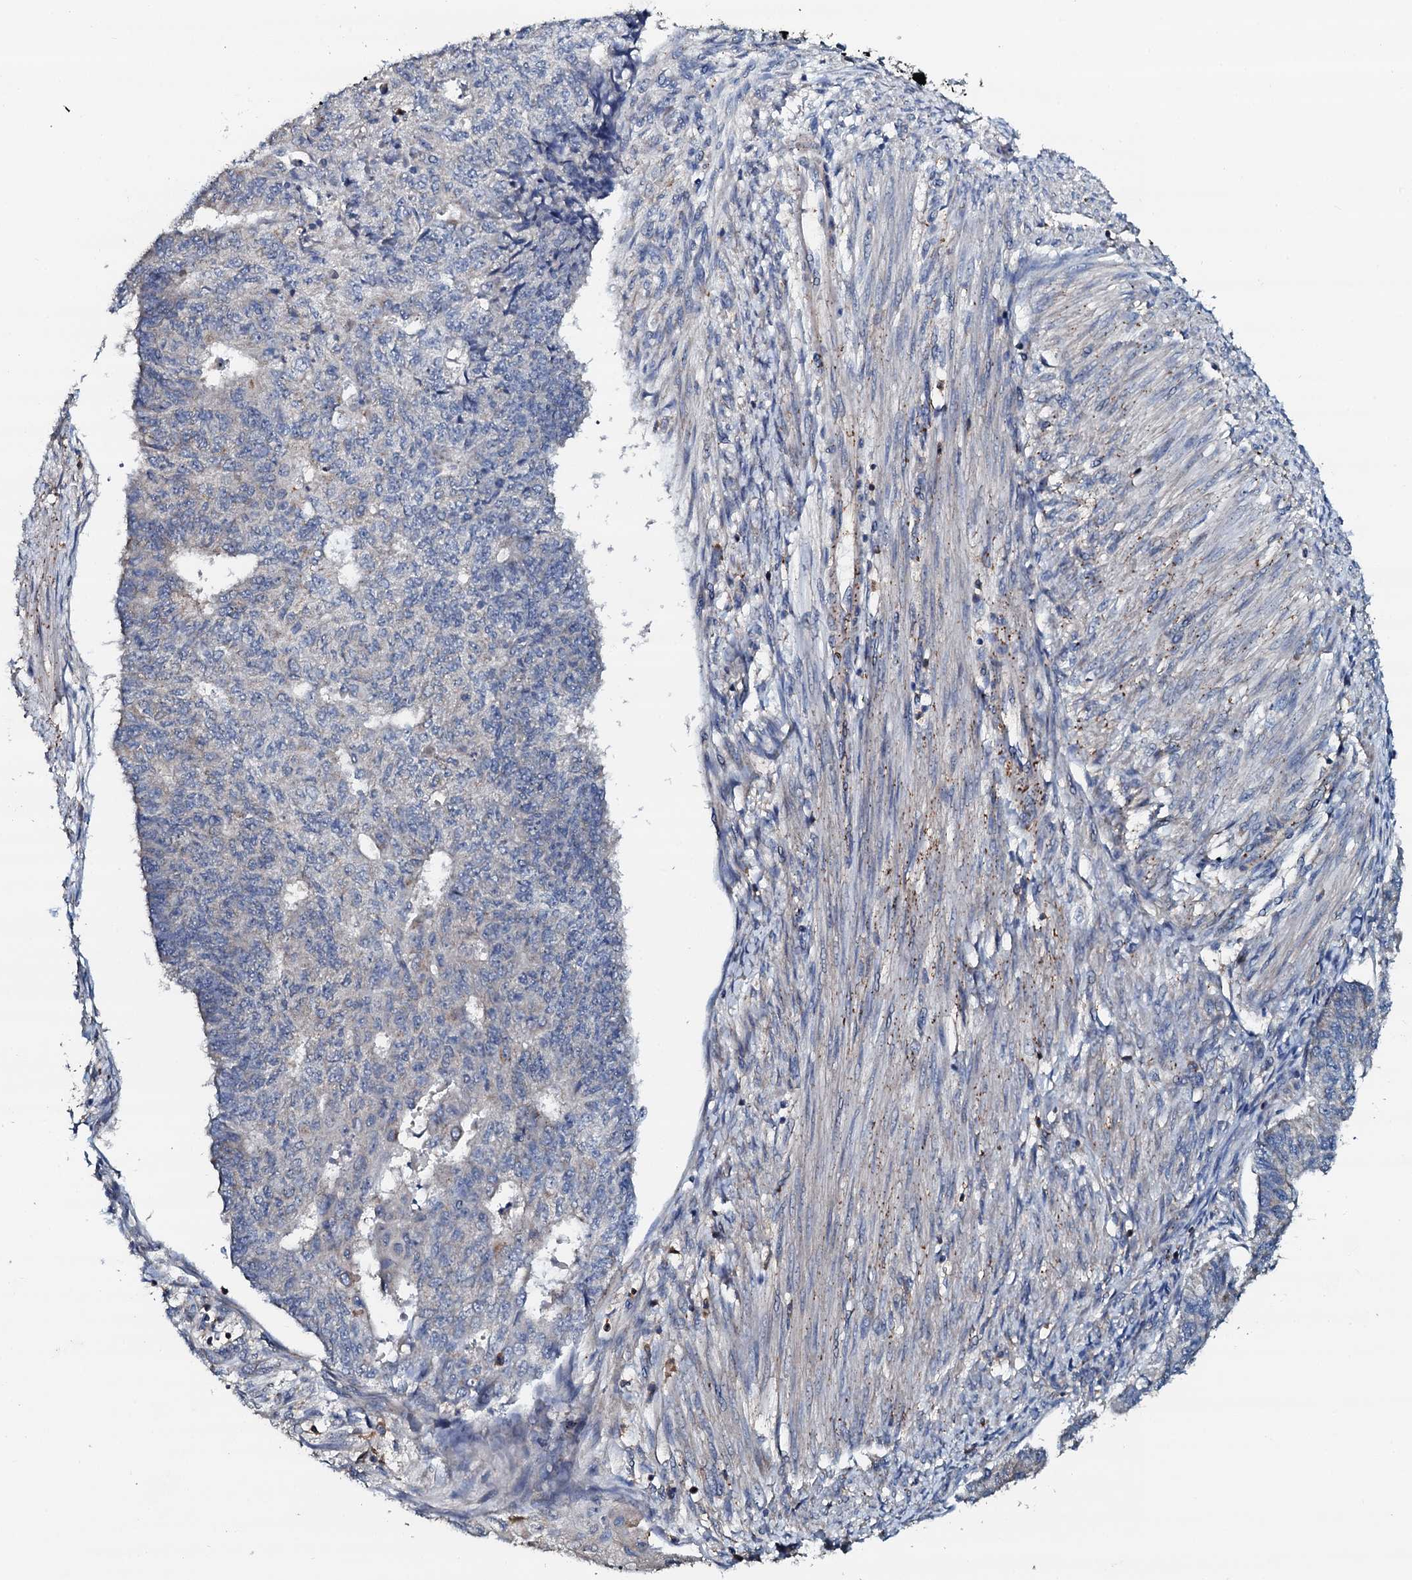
{"staining": {"intensity": "negative", "quantity": "none", "location": "none"}, "tissue": "endometrial cancer", "cell_type": "Tumor cells", "image_type": "cancer", "snomed": [{"axis": "morphology", "description": "Adenocarcinoma, NOS"}, {"axis": "topography", "description": "Endometrium"}], "caption": "IHC histopathology image of neoplastic tissue: human endometrial cancer stained with DAB exhibits no significant protein staining in tumor cells.", "gene": "GRK2", "patient": {"sex": "female", "age": 32}}